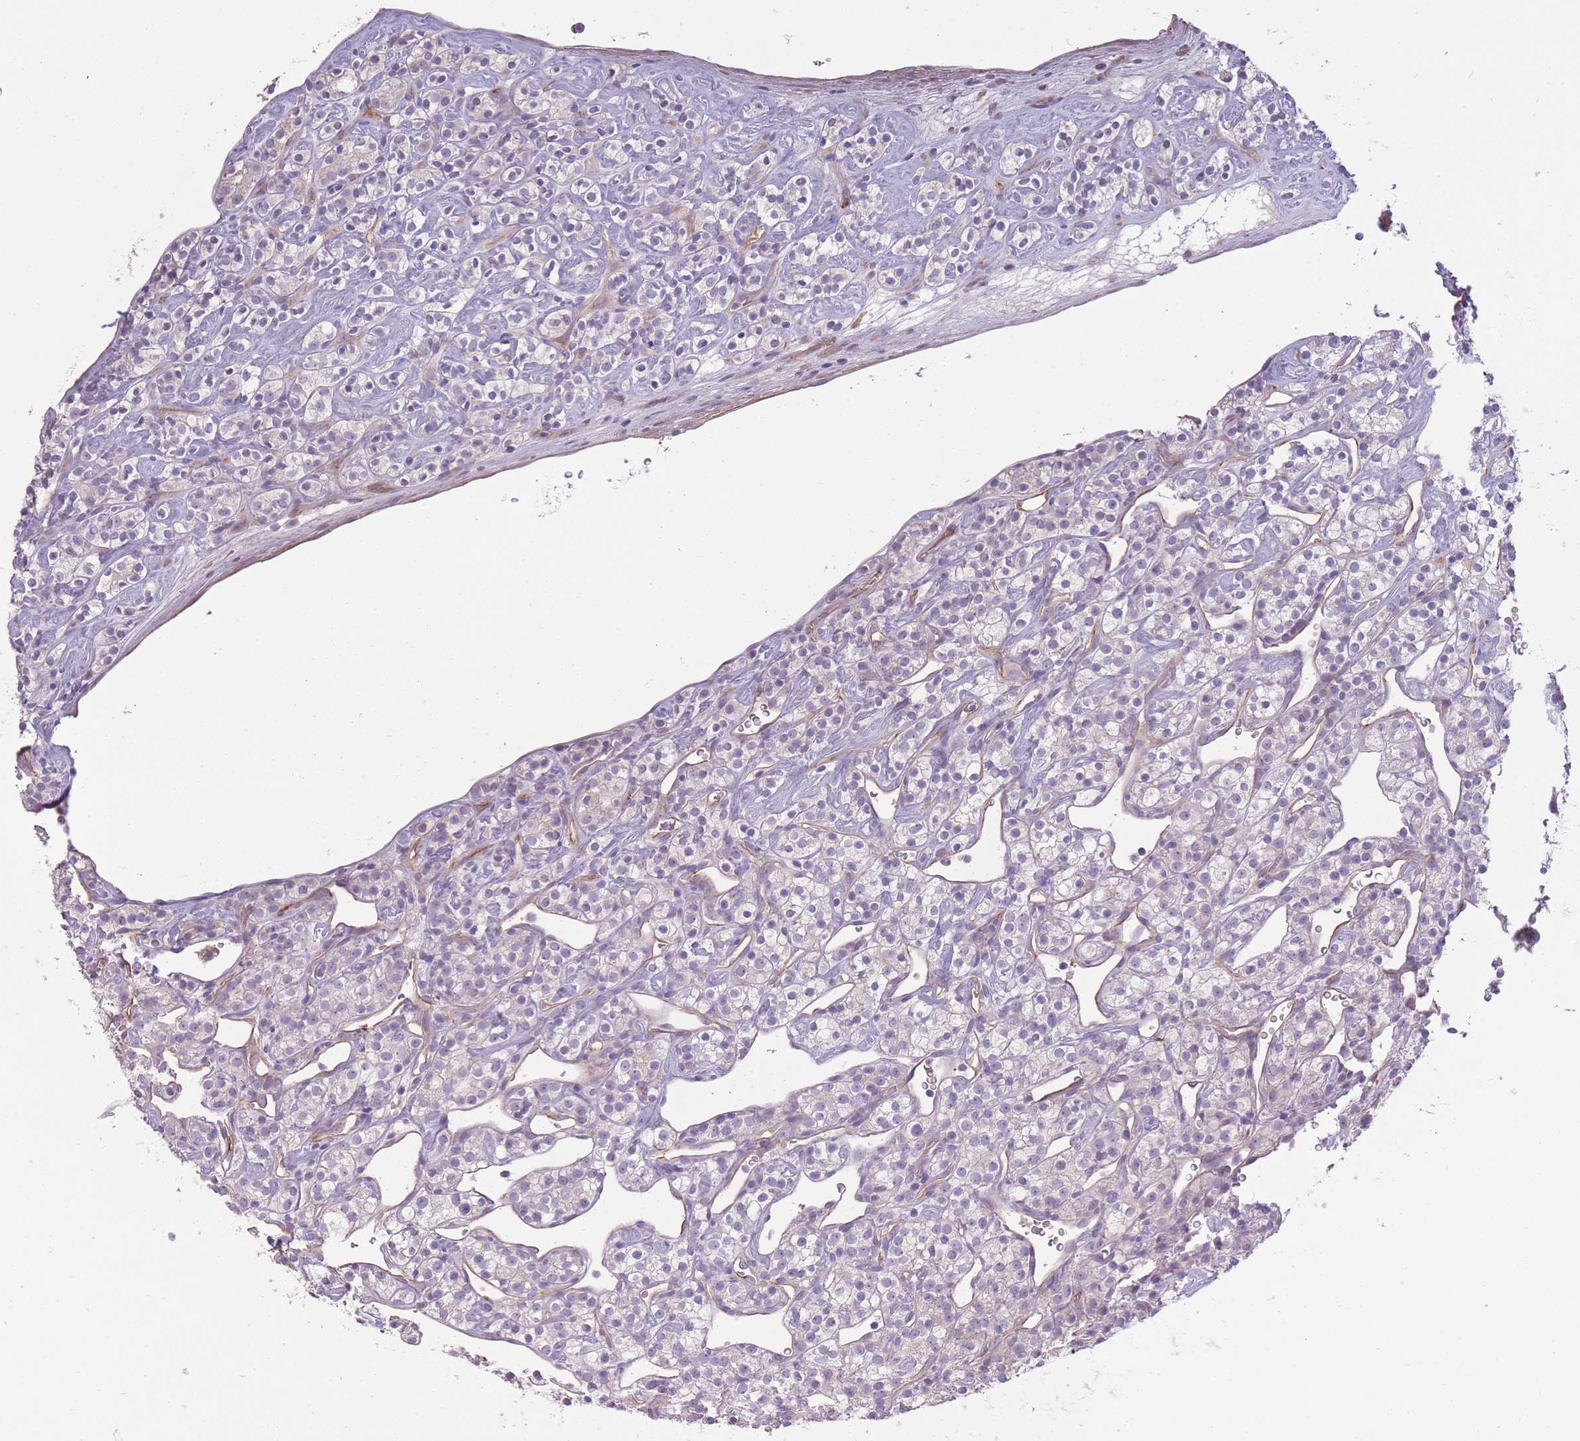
{"staining": {"intensity": "negative", "quantity": "none", "location": "none"}, "tissue": "renal cancer", "cell_type": "Tumor cells", "image_type": "cancer", "snomed": [{"axis": "morphology", "description": "Adenocarcinoma, NOS"}, {"axis": "topography", "description": "Kidney"}], "caption": "An immunohistochemistry micrograph of renal adenocarcinoma is shown. There is no staining in tumor cells of renal adenocarcinoma.", "gene": "SLC8A2", "patient": {"sex": "male", "age": 77}}